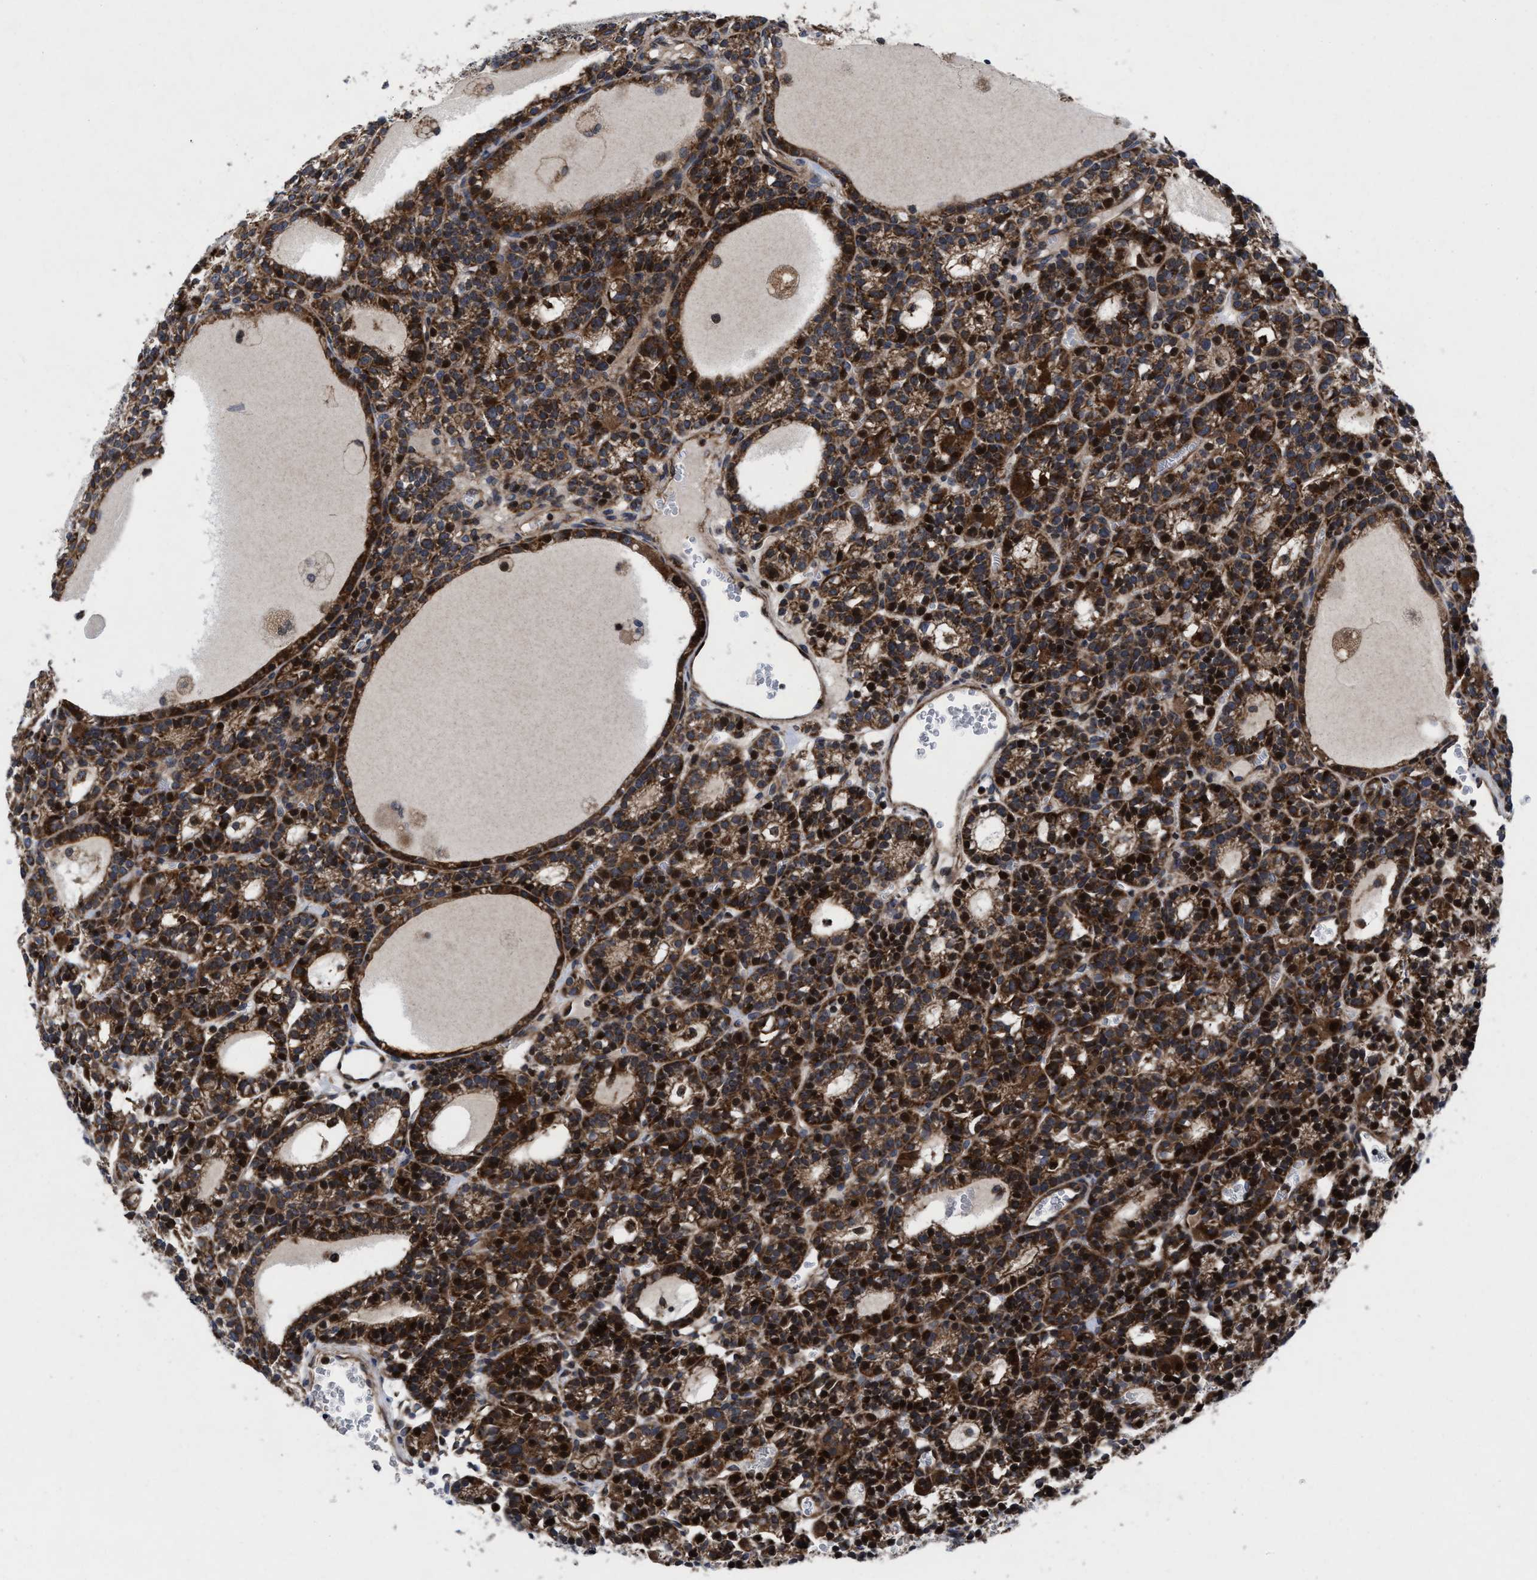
{"staining": {"intensity": "strong", "quantity": ">75%", "location": "cytoplasmic/membranous"}, "tissue": "parathyroid gland", "cell_type": "Glandular cells", "image_type": "normal", "snomed": [{"axis": "morphology", "description": "Normal tissue, NOS"}, {"axis": "morphology", "description": "Adenoma, NOS"}, {"axis": "topography", "description": "Parathyroid gland"}], "caption": "Human parathyroid gland stained with a brown dye reveals strong cytoplasmic/membranous positive expression in approximately >75% of glandular cells.", "gene": "MRPL50", "patient": {"sex": "female", "age": 58}}